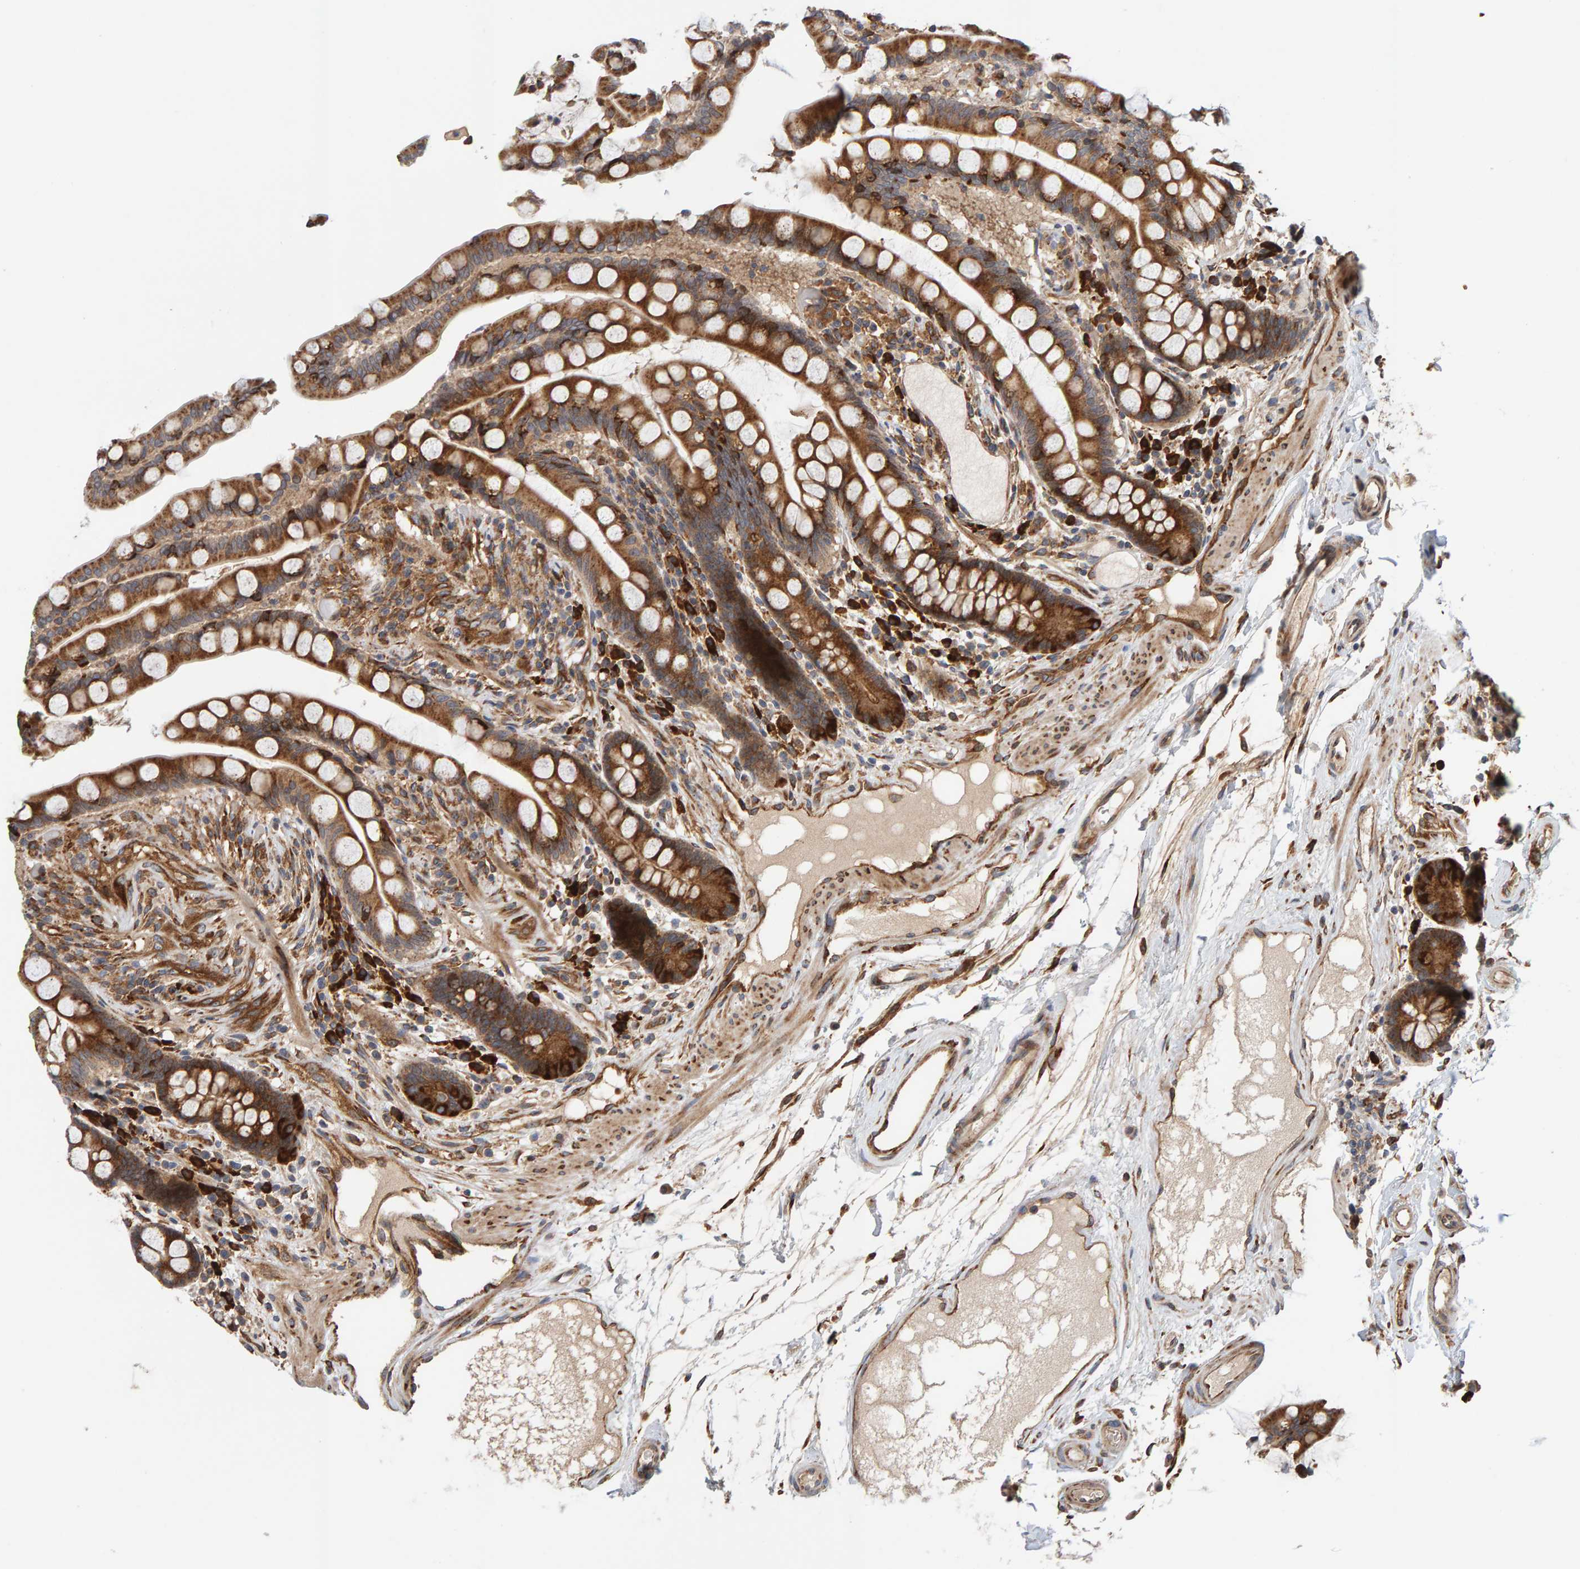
{"staining": {"intensity": "moderate", "quantity": ">75%", "location": "cytoplasmic/membranous"}, "tissue": "colon", "cell_type": "Endothelial cells", "image_type": "normal", "snomed": [{"axis": "morphology", "description": "Normal tissue, NOS"}, {"axis": "topography", "description": "Colon"}], "caption": "Immunohistochemical staining of benign human colon exhibits >75% levels of moderate cytoplasmic/membranous protein positivity in about >75% of endothelial cells. The staining was performed using DAB, with brown indicating positive protein expression. Nuclei are stained blue with hematoxylin.", "gene": "BAIAP2", "patient": {"sex": "male", "age": 73}}